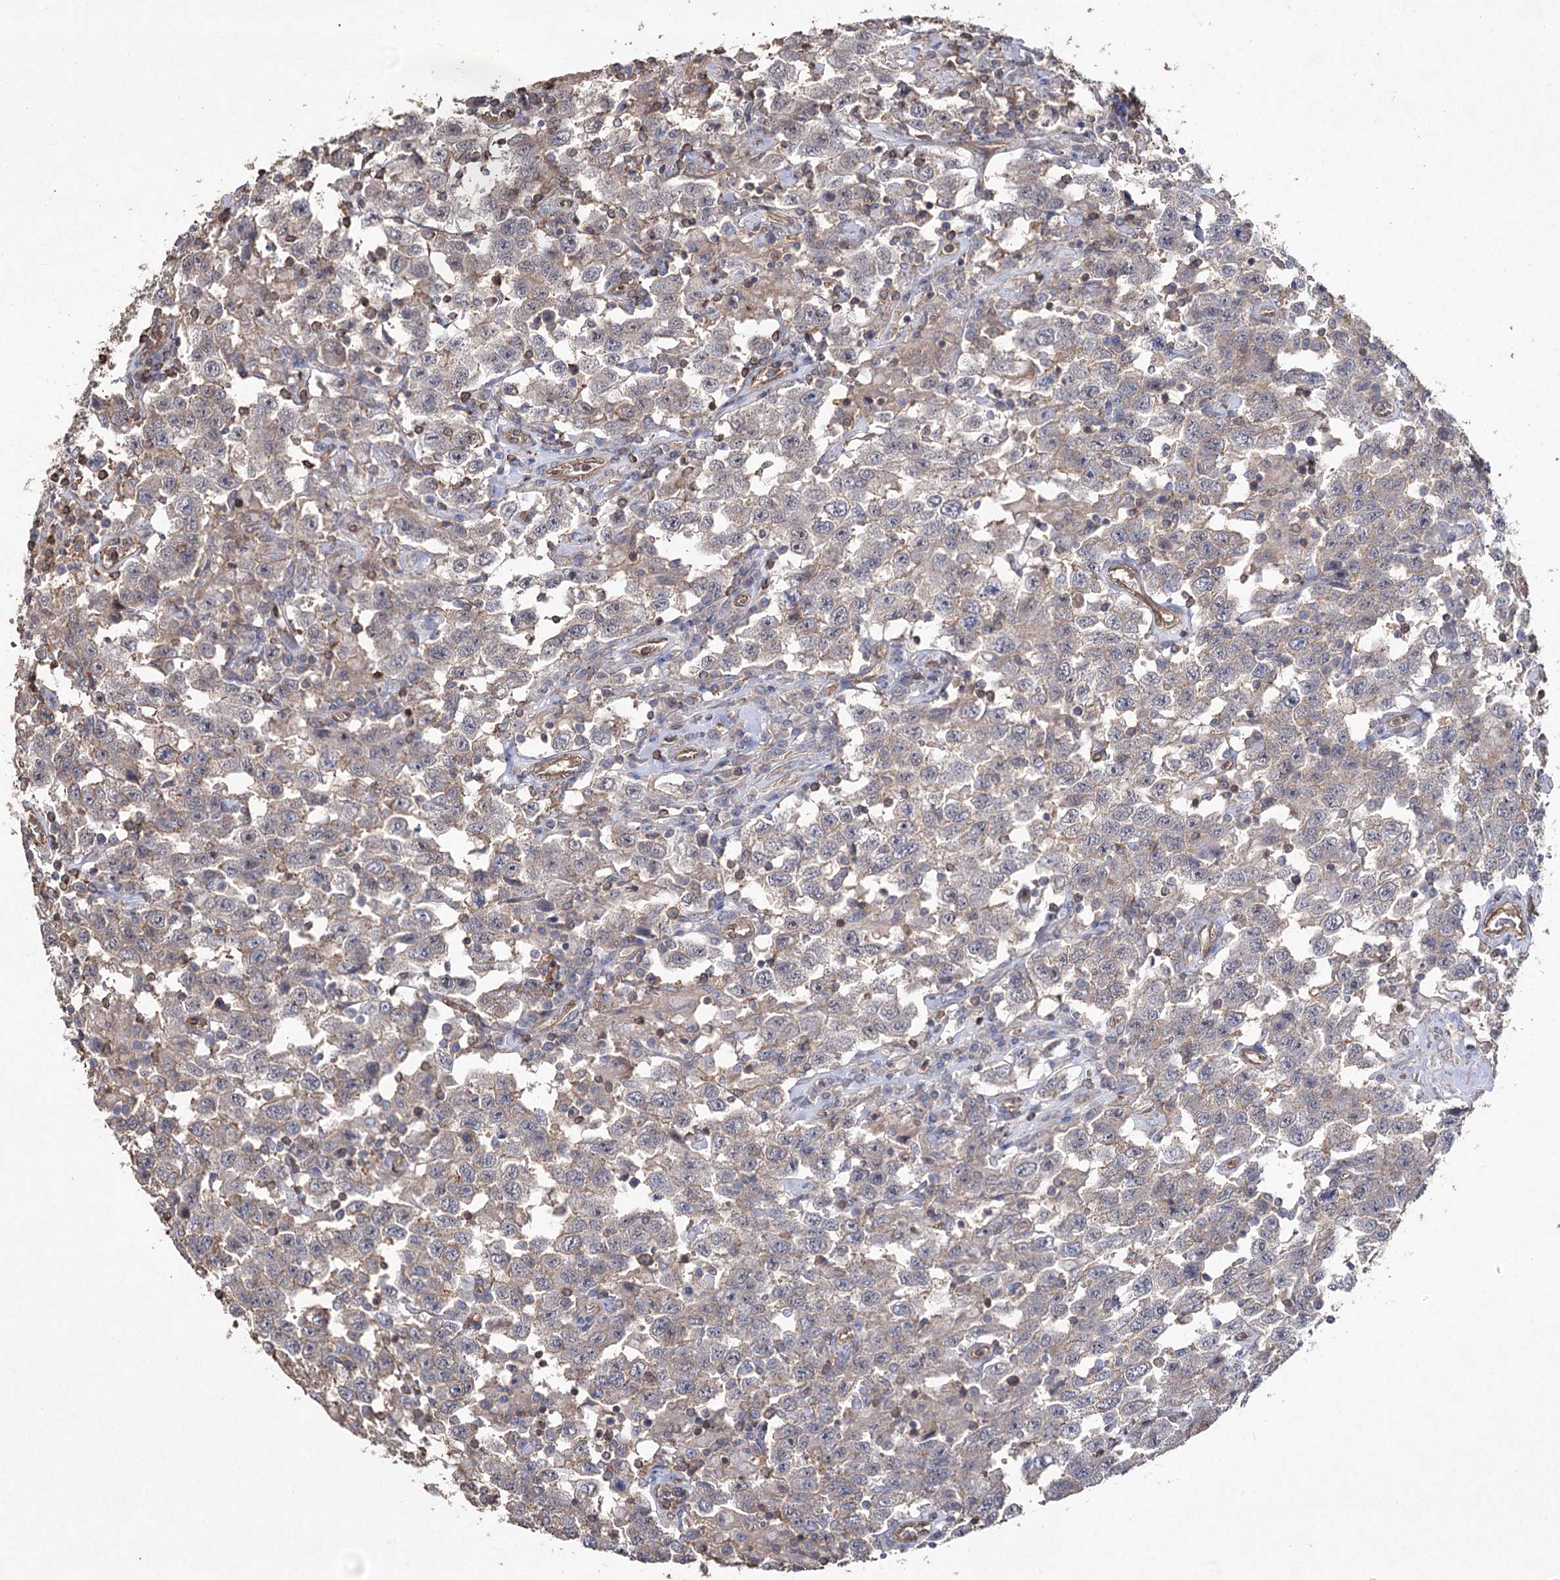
{"staining": {"intensity": "negative", "quantity": "none", "location": "none"}, "tissue": "testis cancer", "cell_type": "Tumor cells", "image_type": "cancer", "snomed": [{"axis": "morphology", "description": "Seminoma, NOS"}, {"axis": "topography", "description": "Testis"}], "caption": "Tumor cells show no significant protein expression in seminoma (testis).", "gene": "FAM13B", "patient": {"sex": "male", "age": 41}}